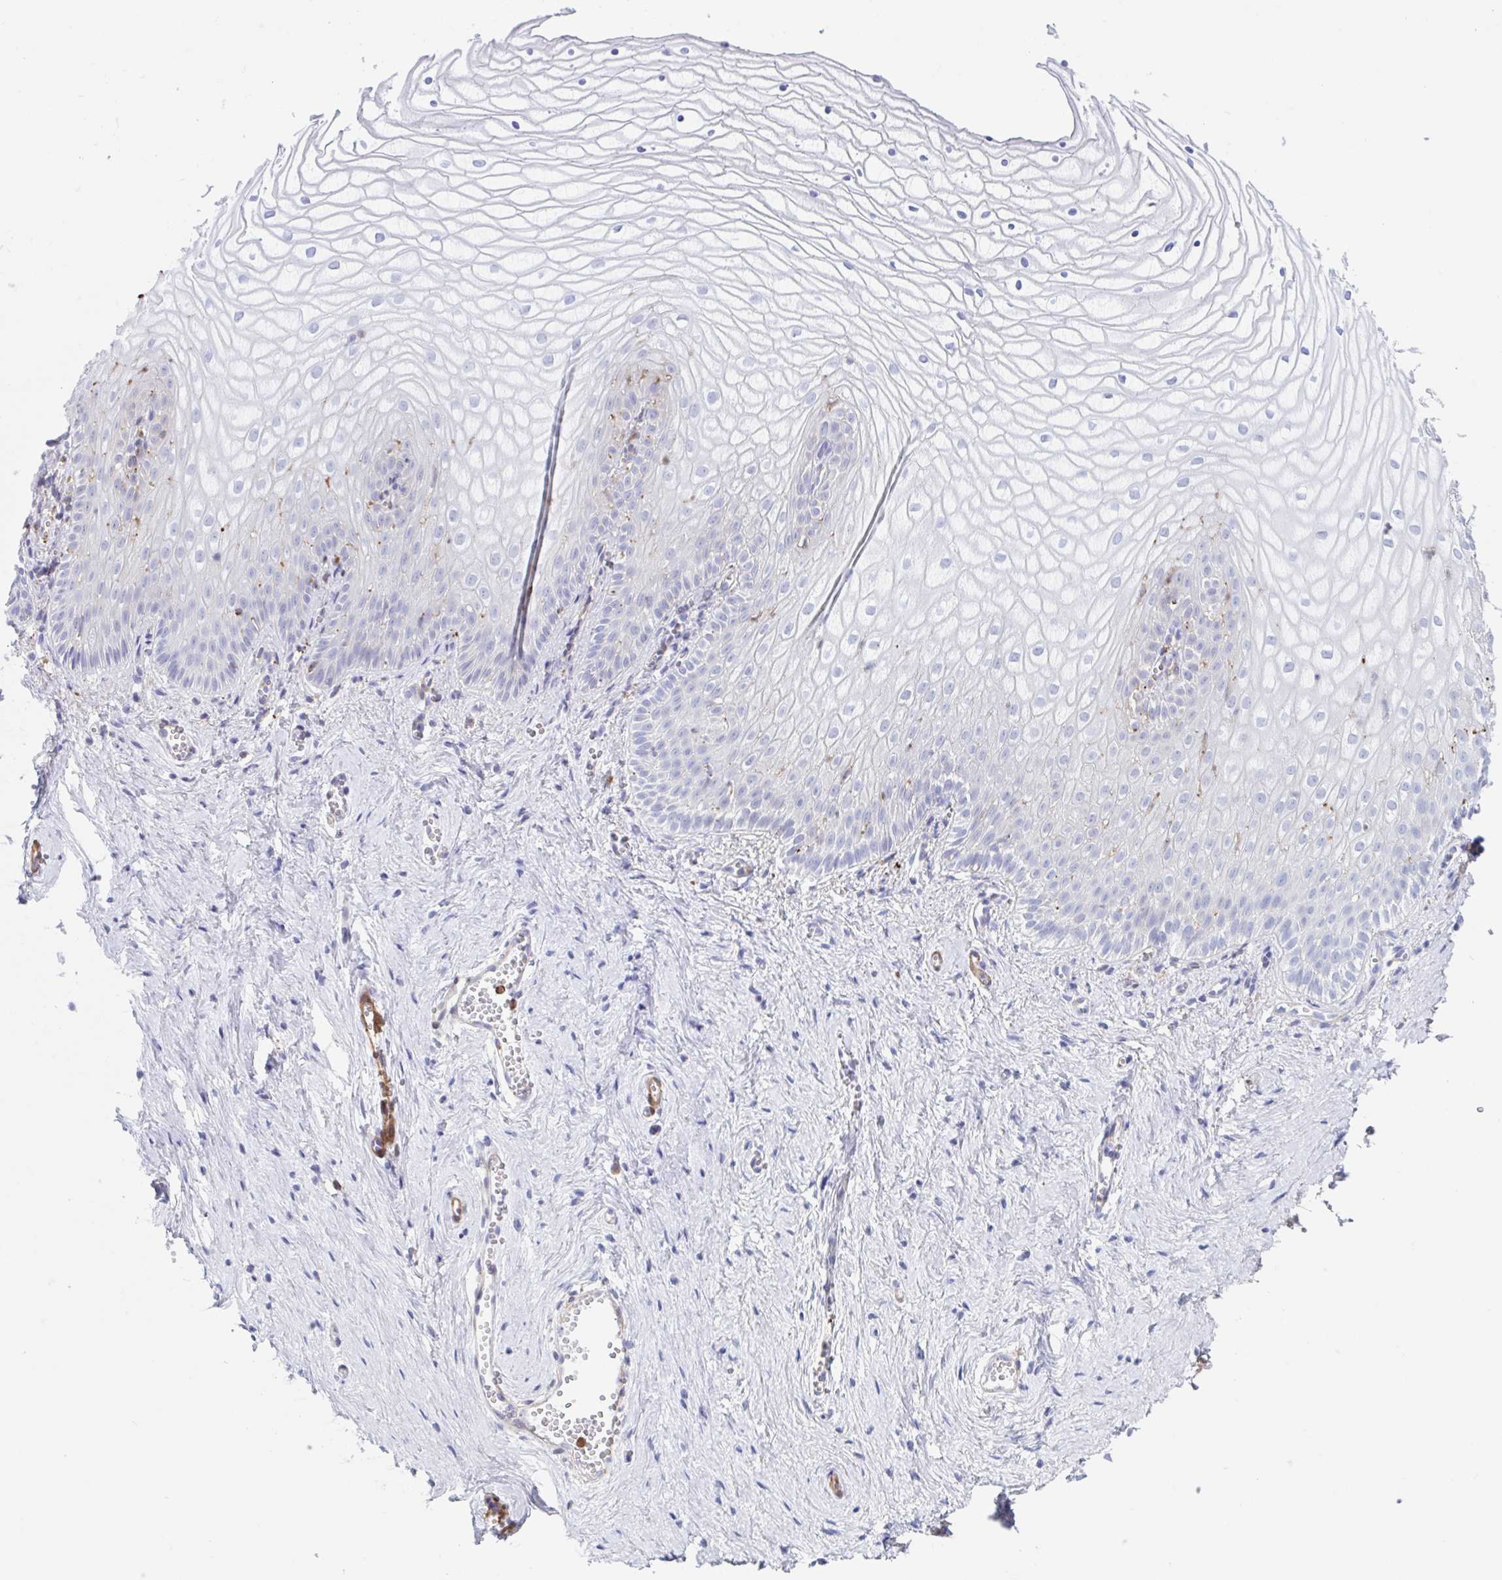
{"staining": {"intensity": "moderate", "quantity": "<25%", "location": "cytoplasmic/membranous"}, "tissue": "vagina", "cell_type": "Squamous epithelial cells", "image_type": "normal", "snomed": [{"axis": "morphology", "description": "Normal tissue, NOS"}, {"axis": "topography", "description": "Vagina"}], "caption": "Squamous epithelial cells display low levels of moderate cytoplasmic/membranous staining in about <25% of cells in benign human vagina.", "gene": "EFHD1", "patient": {"sex": "female", "age": 56}}